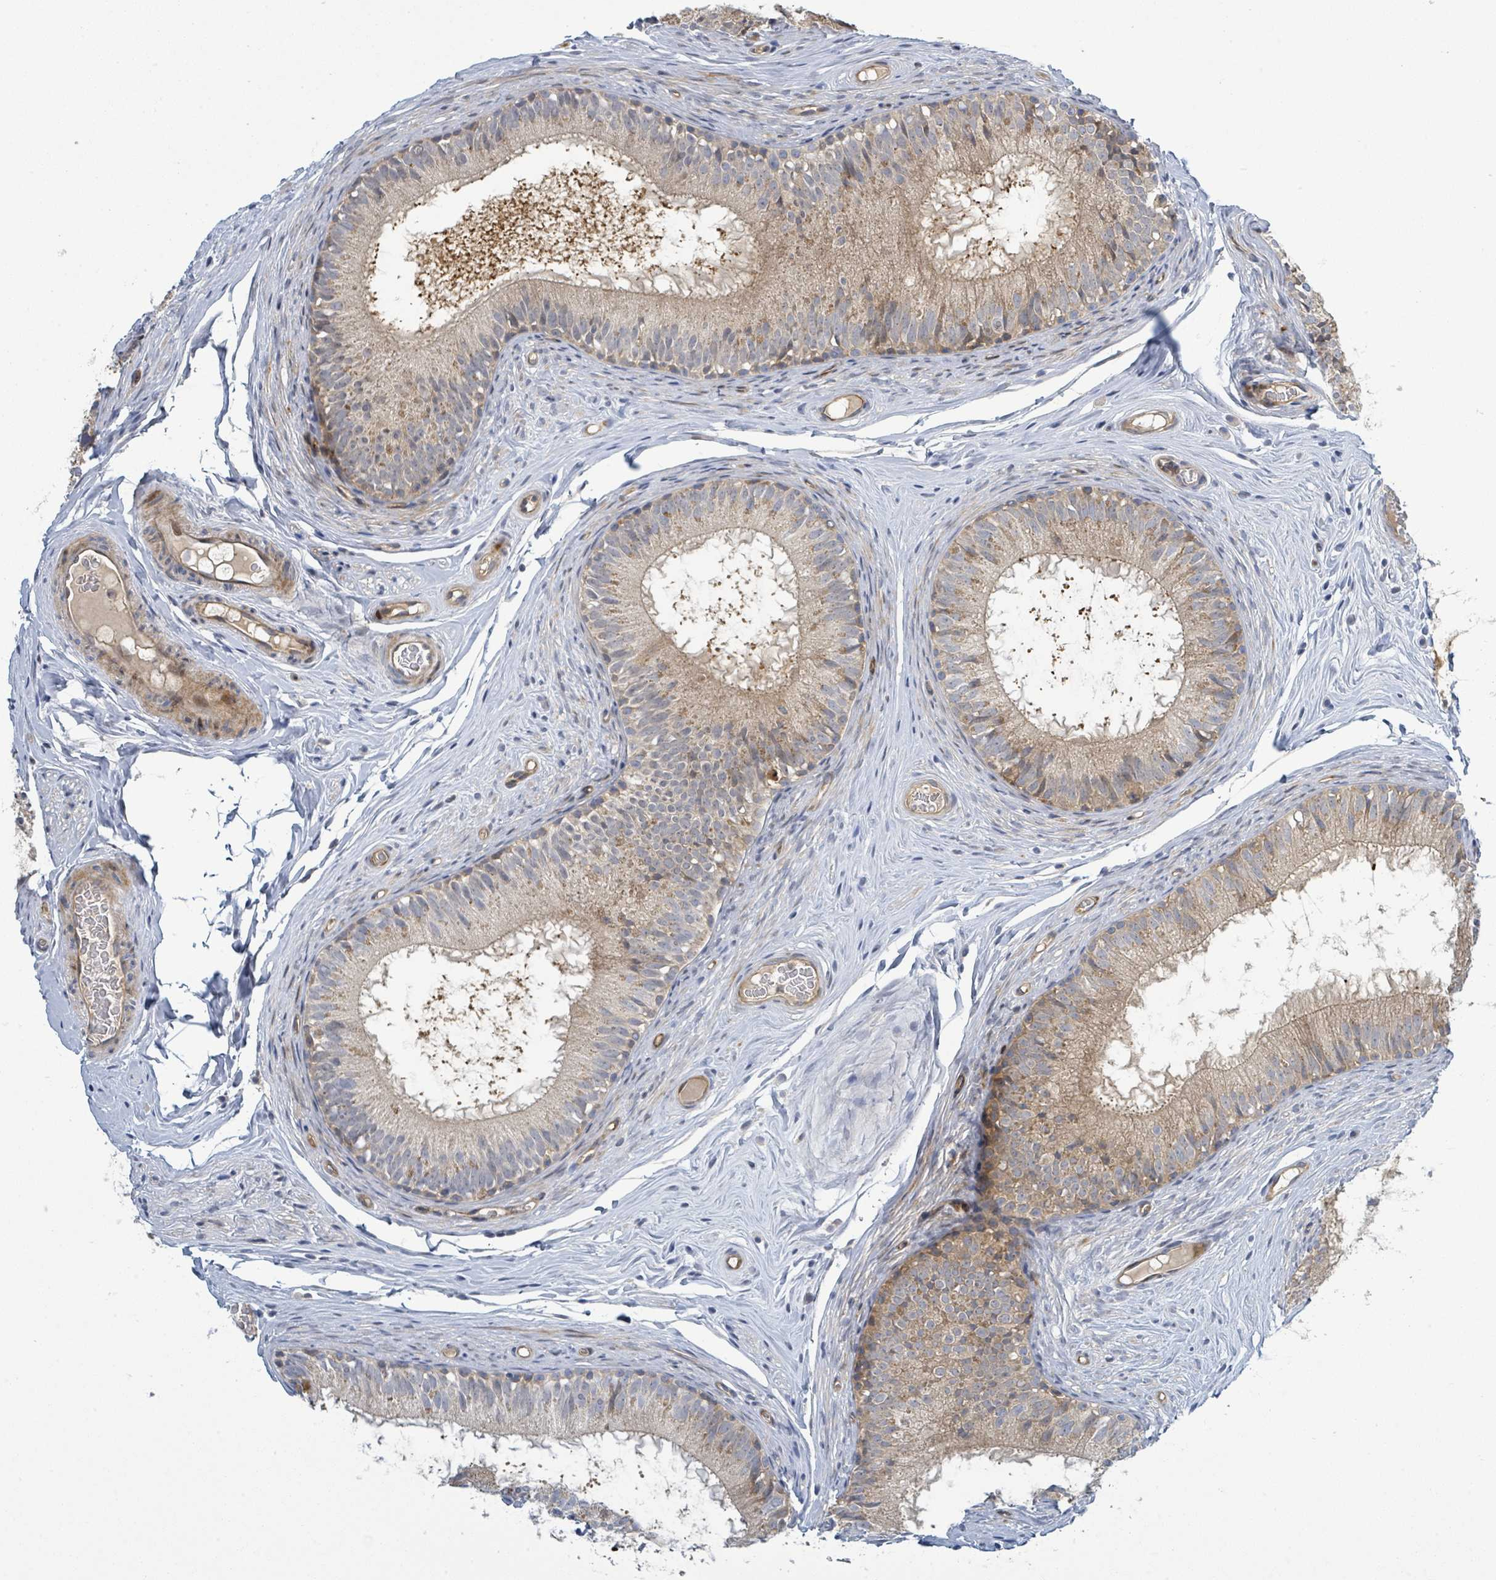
{"staining": {"intensity": "moderate", "quantity": "25%-75%", "location": "cytoplasmic/membranous"}, "tissue": "epididymis", "cell_type": "Glandular cells", "image_type": "normal", "snomed": [{"axis": "morphology", "description": "Normal tissue, NOS"}, {"axis": "topography", "description": "Epididymis"}], "caption": "IHC (DAB) staining of normal epididymis displays moderate cytoplasmic/membranous protein expression in about 25%-75% of glandular cells.", "gene": "CFAP210", "patient": {"sex": "male", "age": 25}}